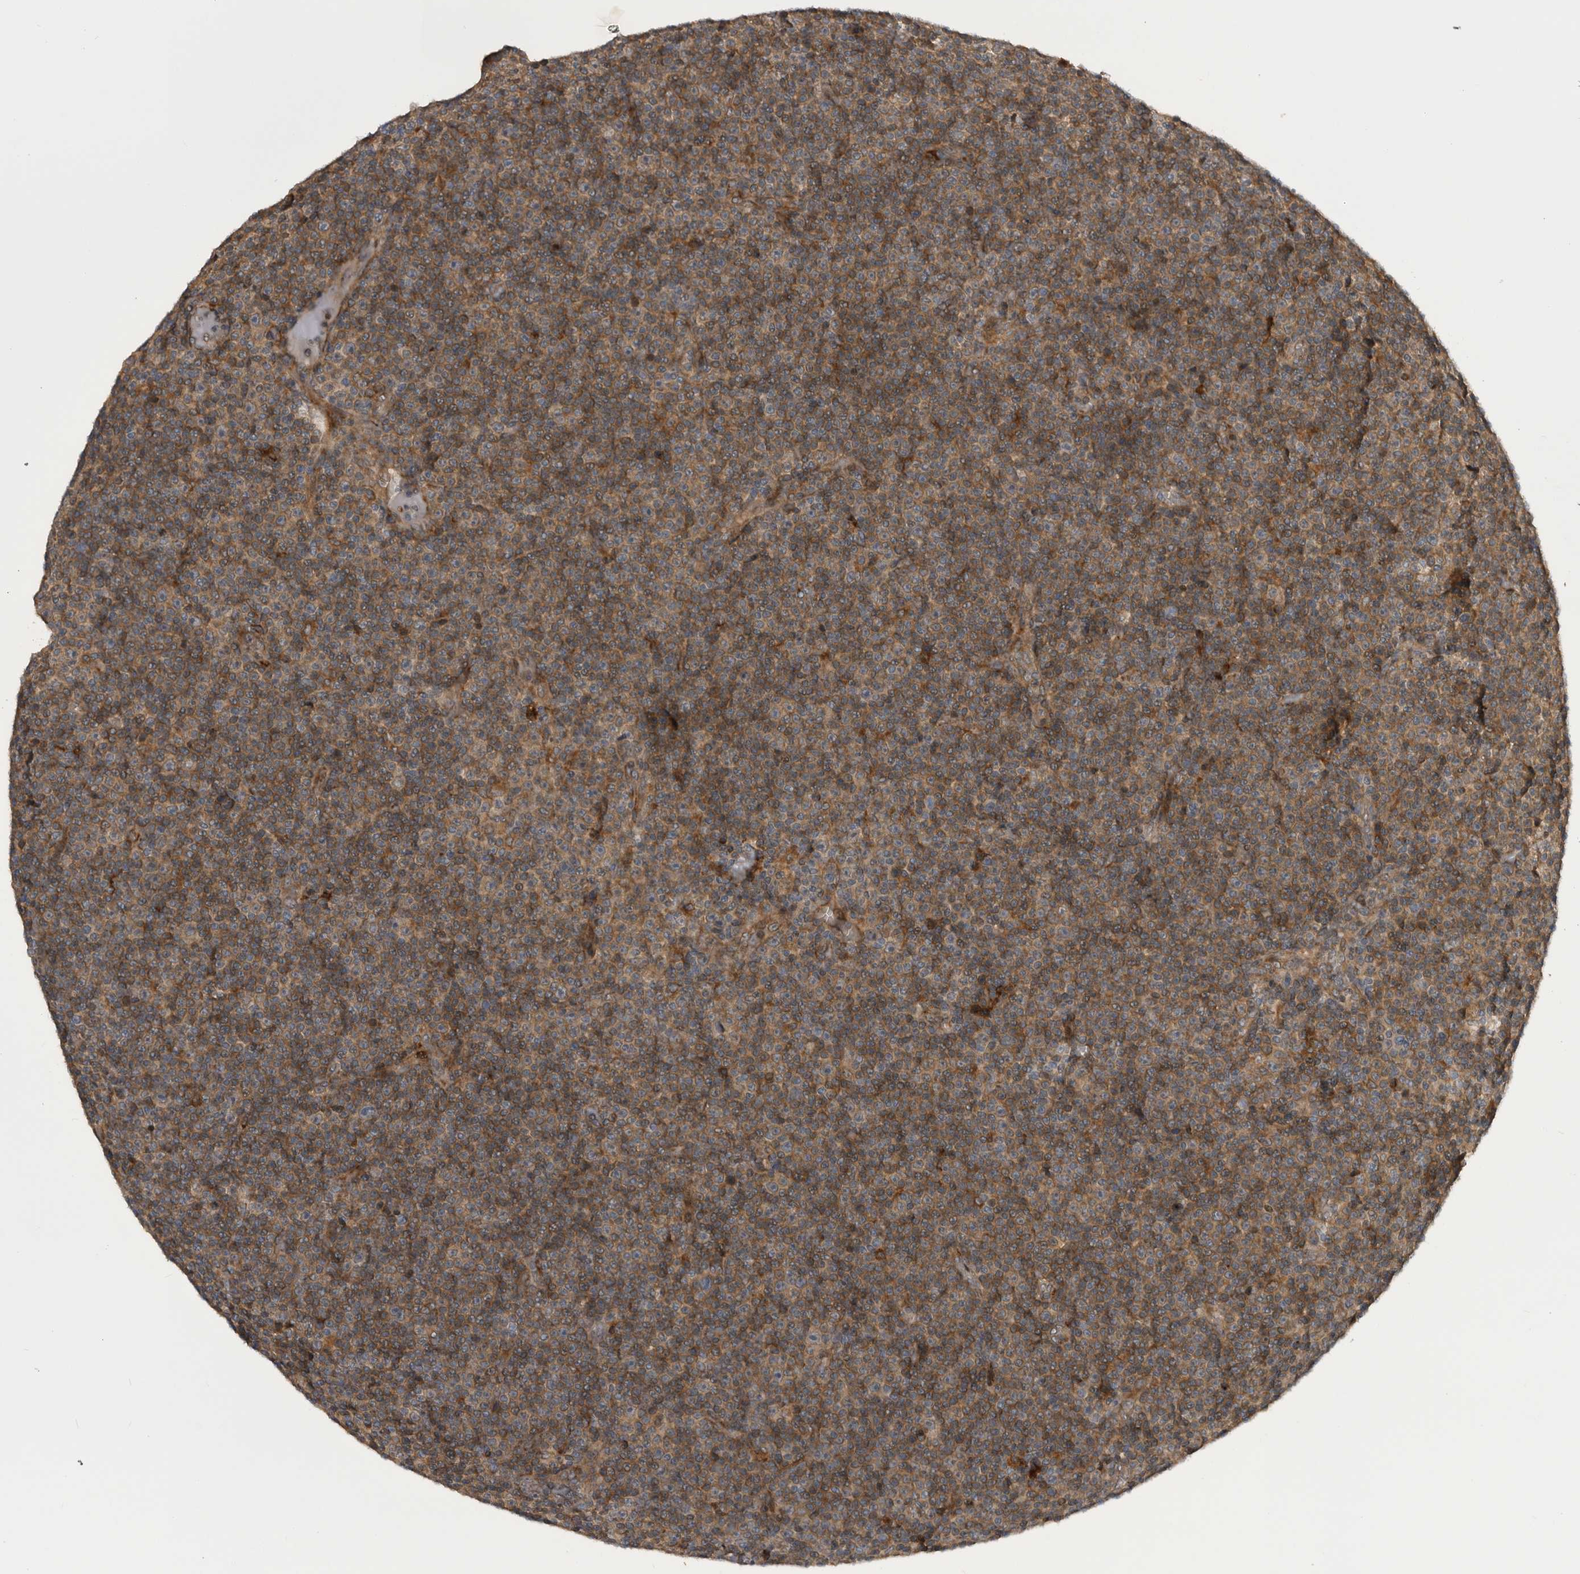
{"staining": {"intensity": "weak", "quantity": ">75%", "location": "cytoplasmic/membranous"}, "tissue": "lymphoma", "cell_type": "Tumor cells", "image_type": "cancer", "snomed": [{"axis": "morphology", "description": "Malignant lymphoma, non-Hodgkin's type, Low grade"}, {"axis": "topography", "description": "Lymph node"}], "caption": "A low amount of weak cytoplasmic/membranous positivity is identified in approximately >75% of tumor cells in low-grade malignant lymphoma, non-Hodgkin's type tissue. (IHC, brightfield microscopy, high magnification).", "gene": "RAB3GAP2", "patient": {"sex": "female", "age": 67}}